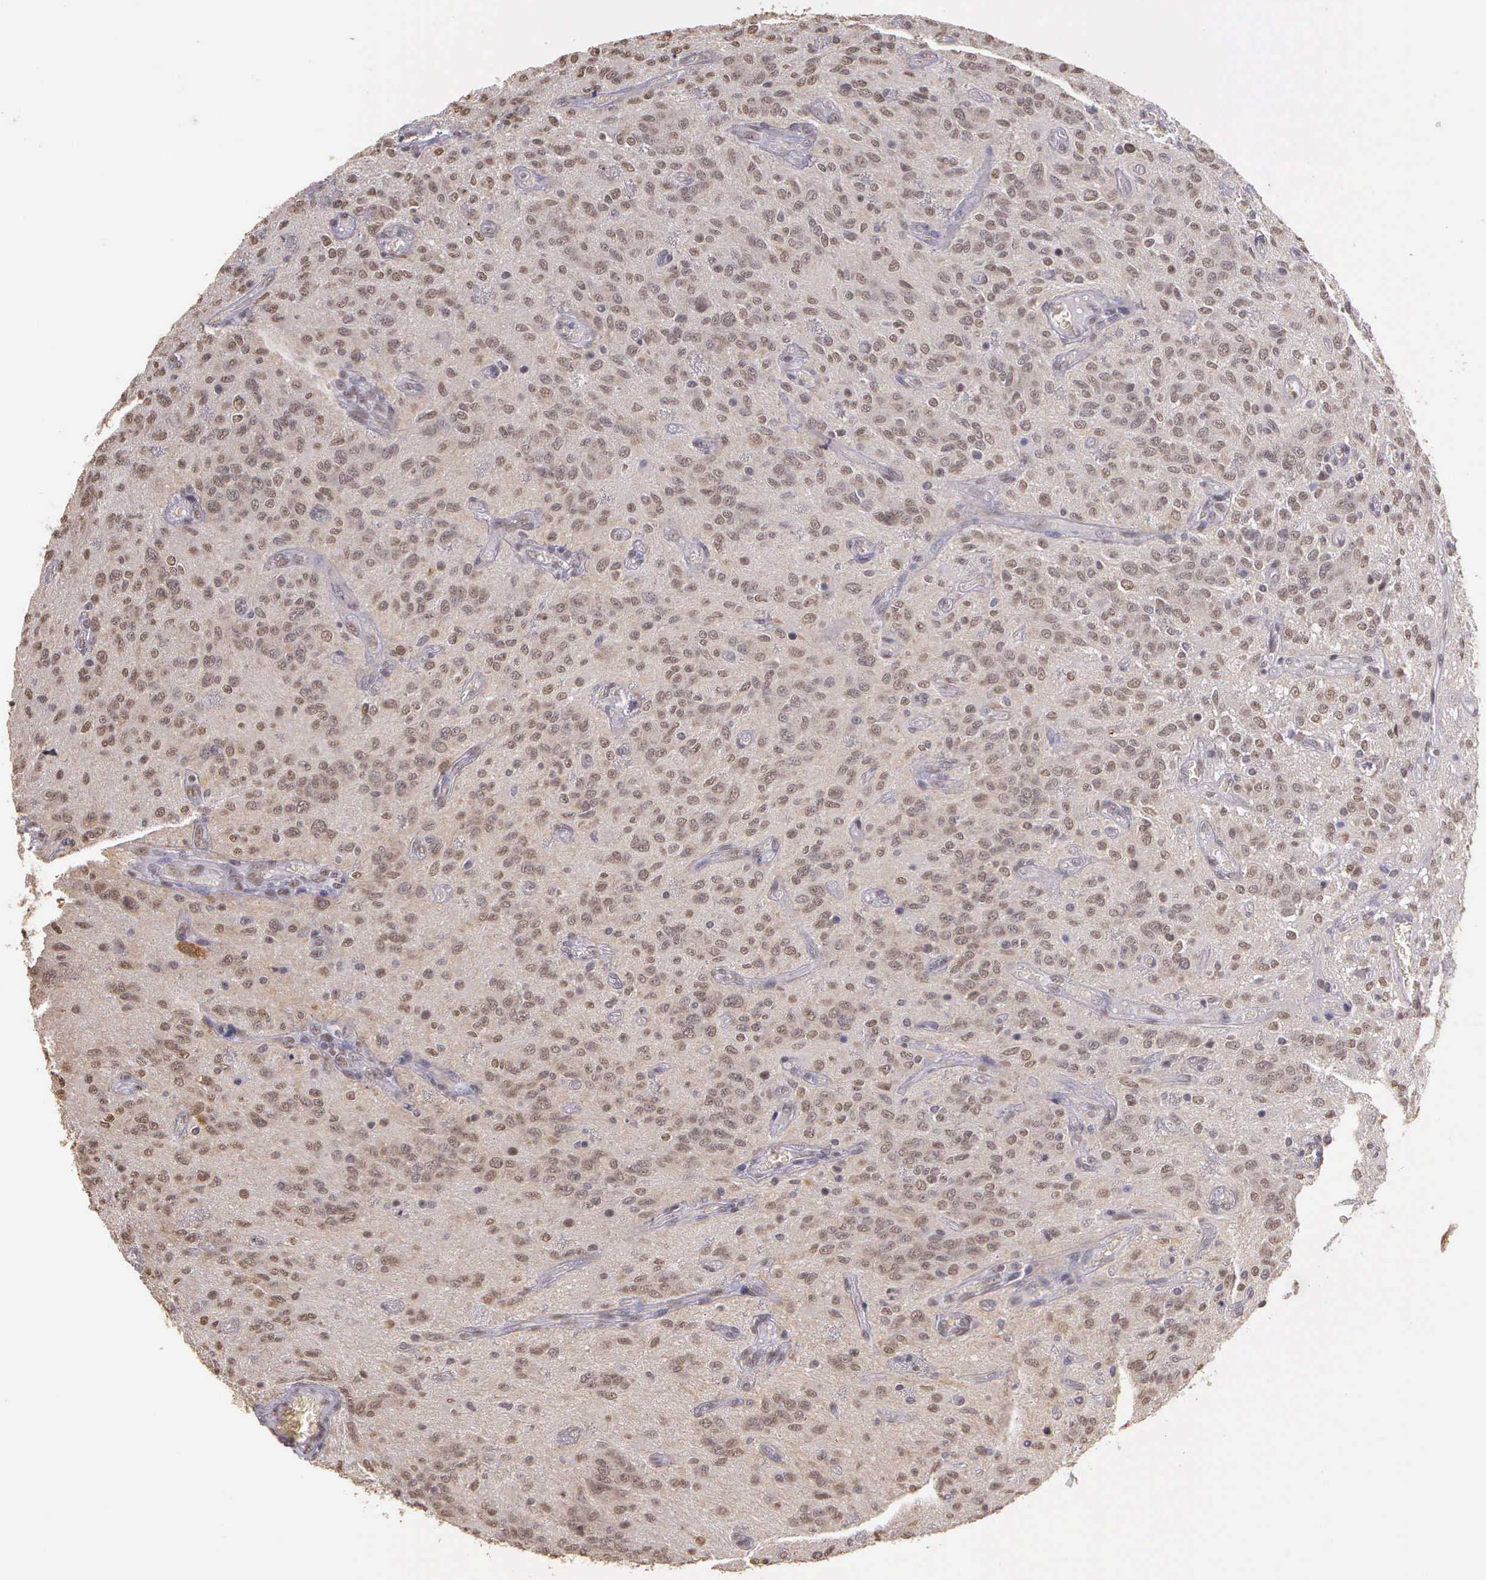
{"staining": {"intensity": "weak", "quantity": "25%-75%", "location": "nuclear"}, "tissue": "glioma", "cell_type": "Tumor cells", "image_type": "cancer", "snomed": [{"axis": "morphology", "description": "Glioma, malignant, Low grade"}, {"axis": "topography", "description": "Brain"}], "caption": "Malignant glioma (low-grade) stained for a protein (brown) demonstrates weak nuclear positive positivity in approximately 25%-75% of tumor cells.", "gene": "ARMCX5", "patient": {"sex": "female", "age": 15}}